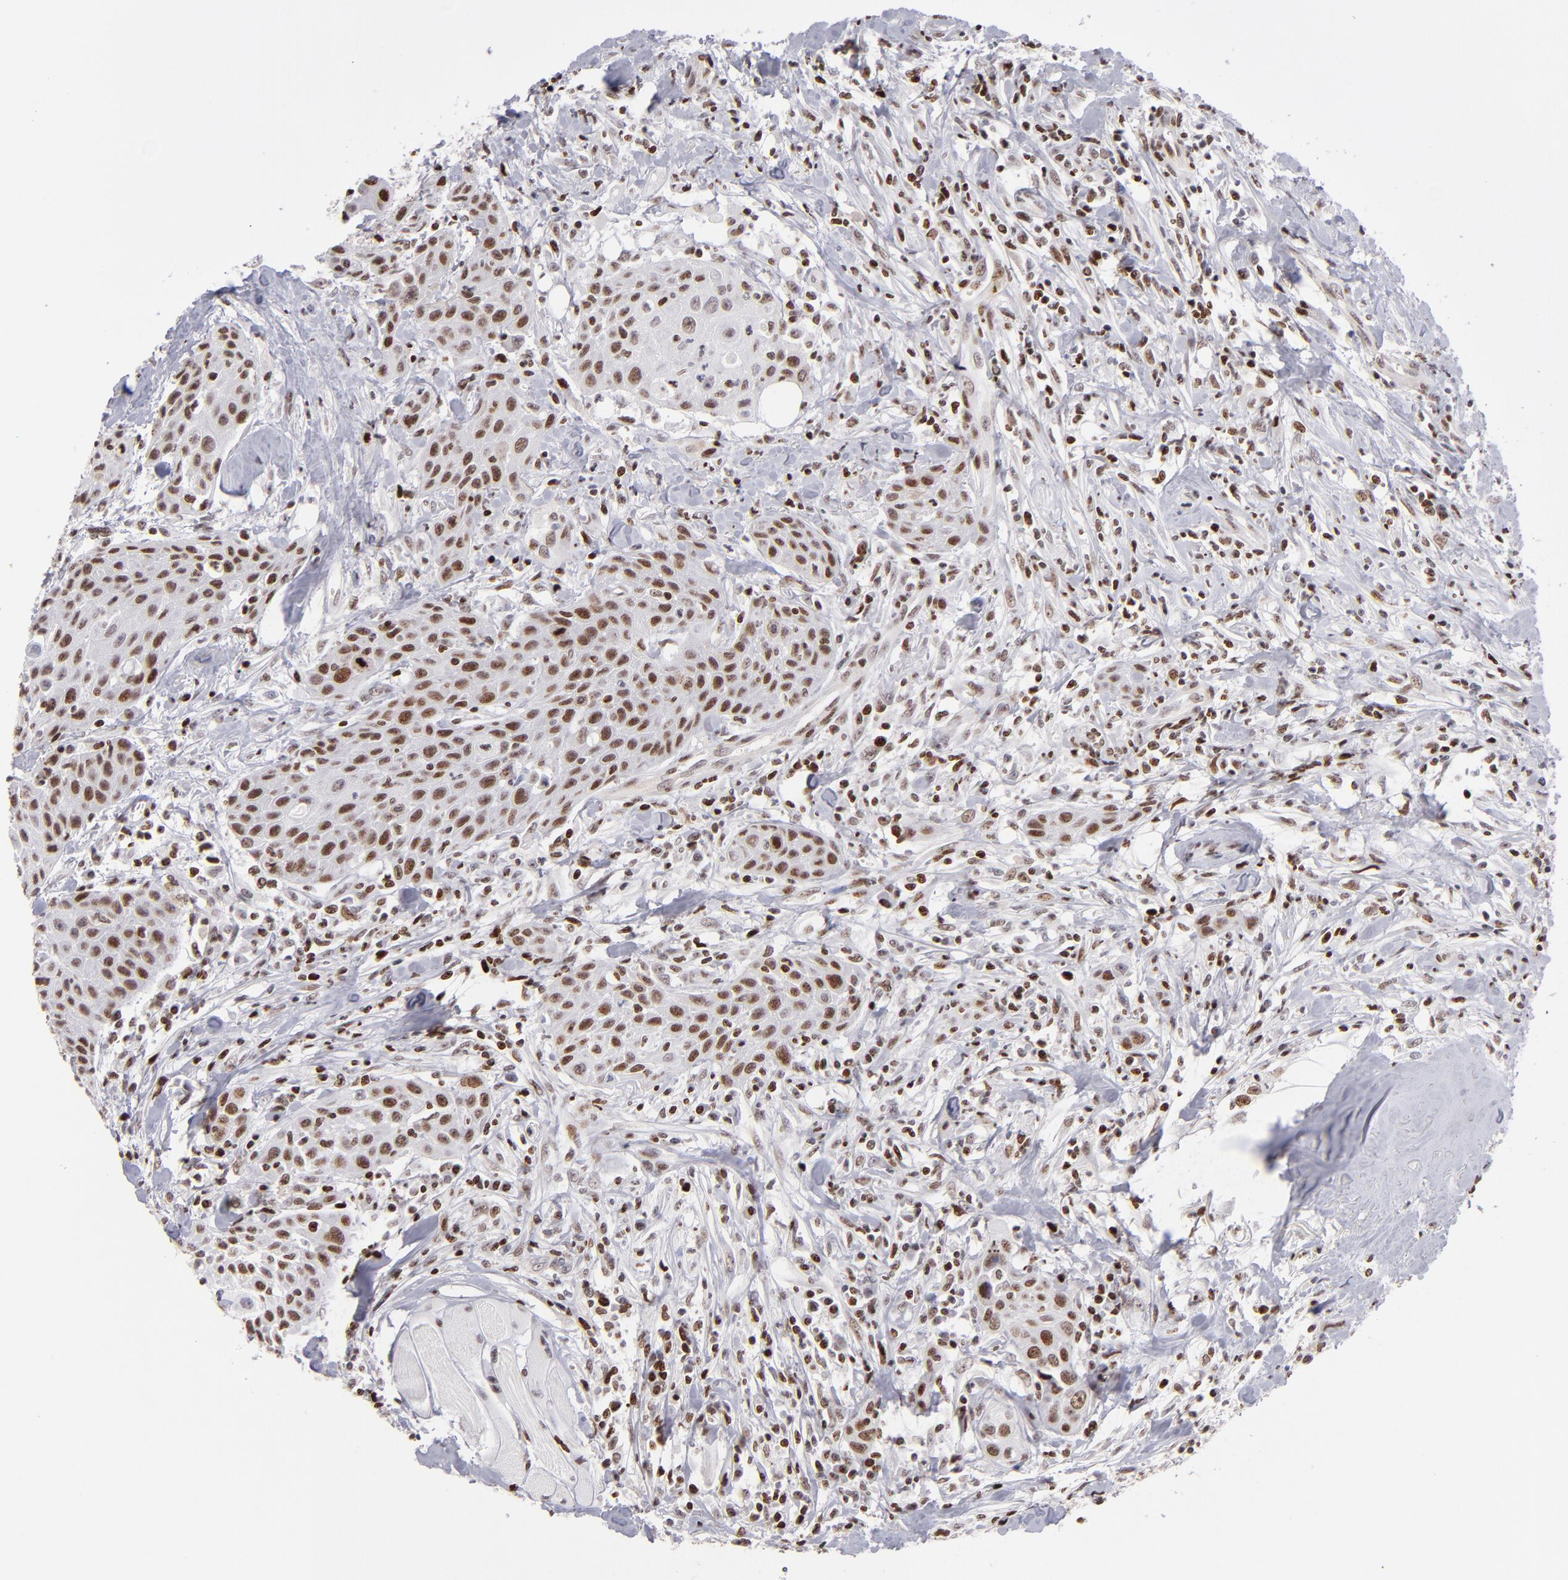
{"staining": {"intensity": "strong", "quantity": ">75%", "location": "nuclear"}, "tissue": "head and neck cancer", "cell_type": "Tumor cells", "image_type": "cancer", "snomed": [{"axis": "morphology", "description": "Squamous cell carcinoma, NOS"}, {"axis": "topography", "description": "Oral tissue"}, {"axis": "topography", "description": "Head-Neck"}], "caption": "Head and neck squamous cell carcinoma was stained to show a protein in brown. There is high levels of strong nuclear expression in about >75% of tumor cells.", "gene": "POLA1", "patient": {"sex": "female", "age": 82}}